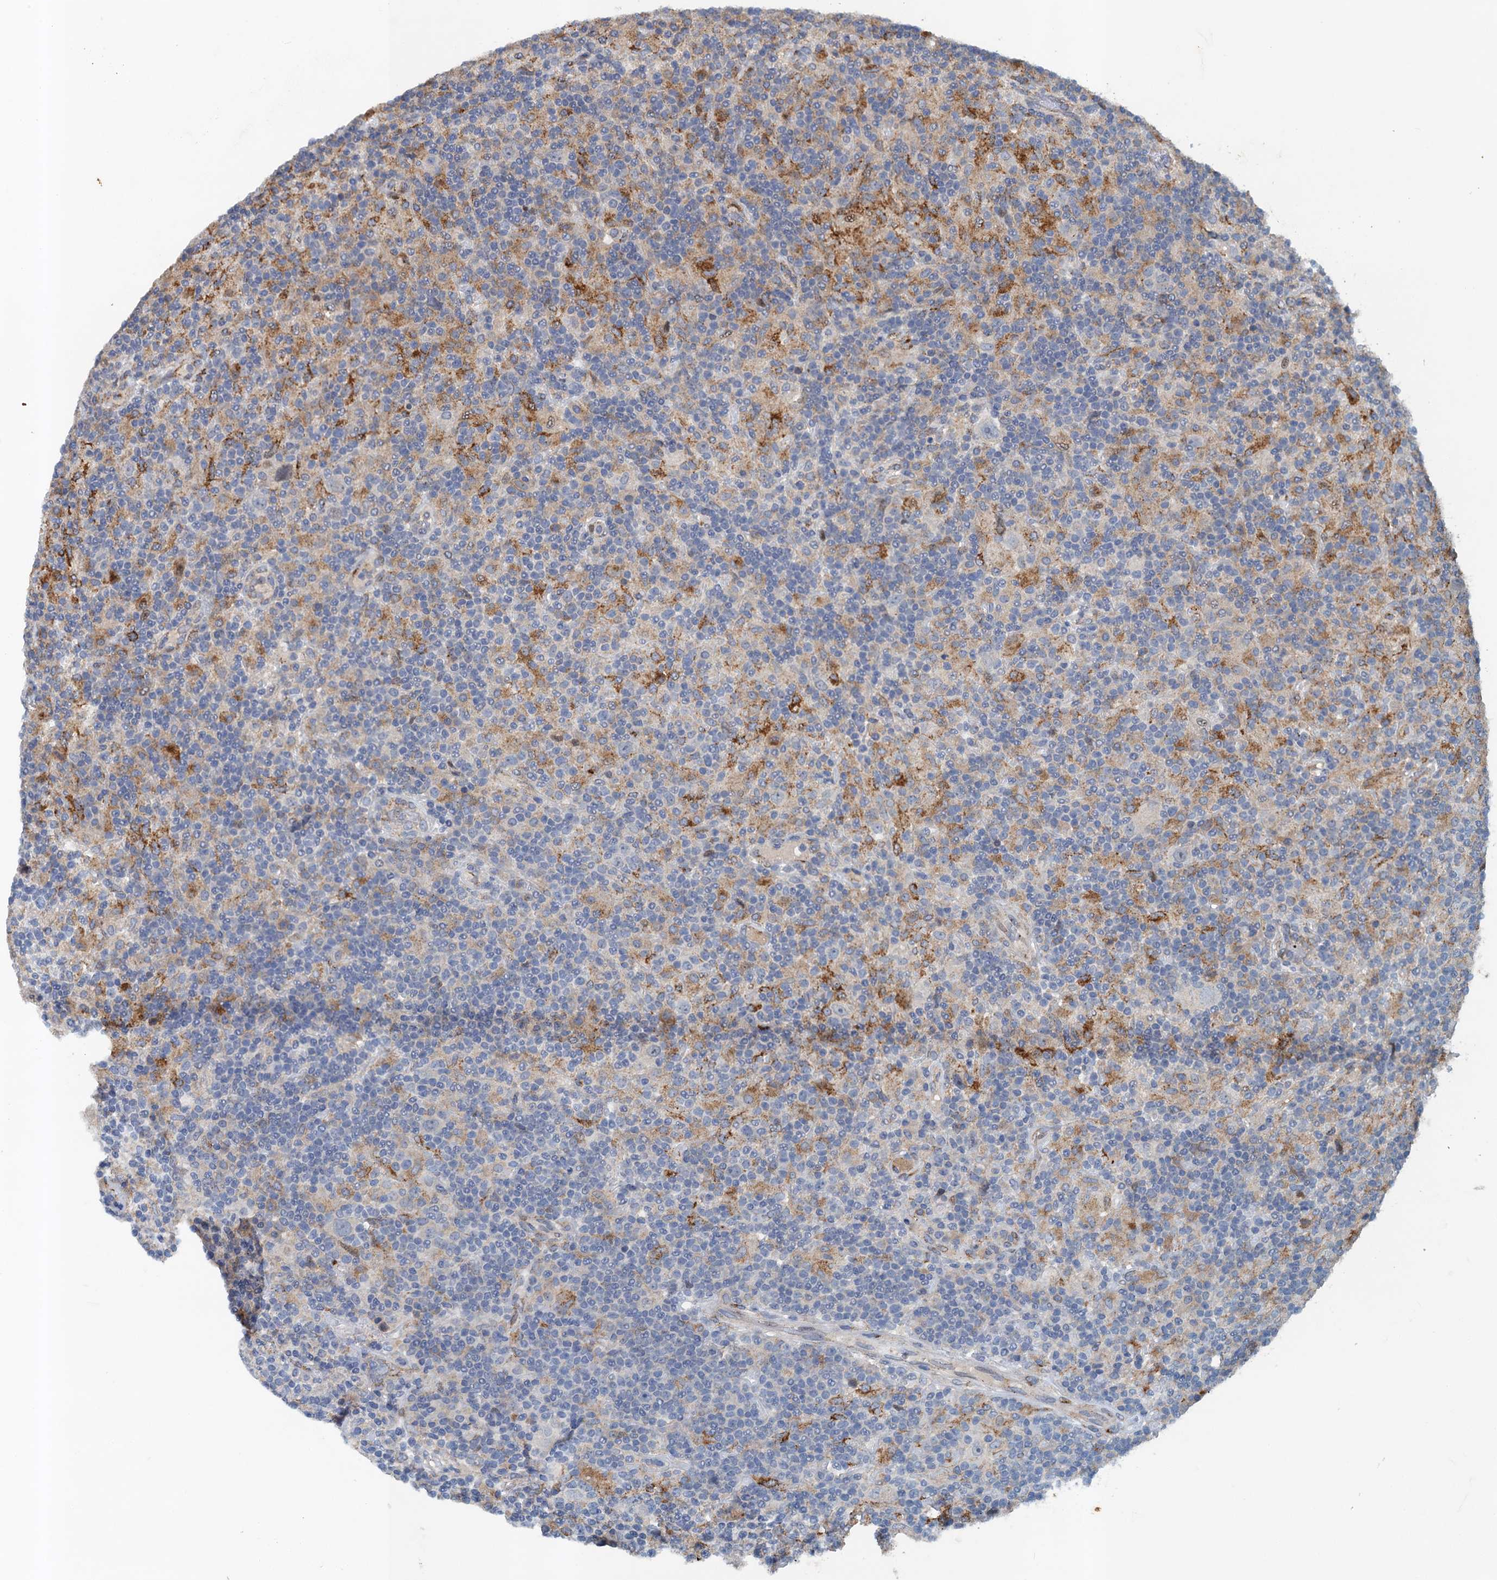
{"staining": {"intensity": "negative", "quantity": "none", "location": "none"}, "tissue": "lymphoma", "cell_type": "Tumor cells", "image_type": "cancer", "snomed": [{"axis": "morphology", "description": "Hodgkin's disease, NOS"}, {"axis": "topography", "description": "Lymph node"}], "caption": "The image shows no significant staining in tumor cells of lymphoma.", "gene": "NBEA", "patient": {"sex": "male", "age": 70}}